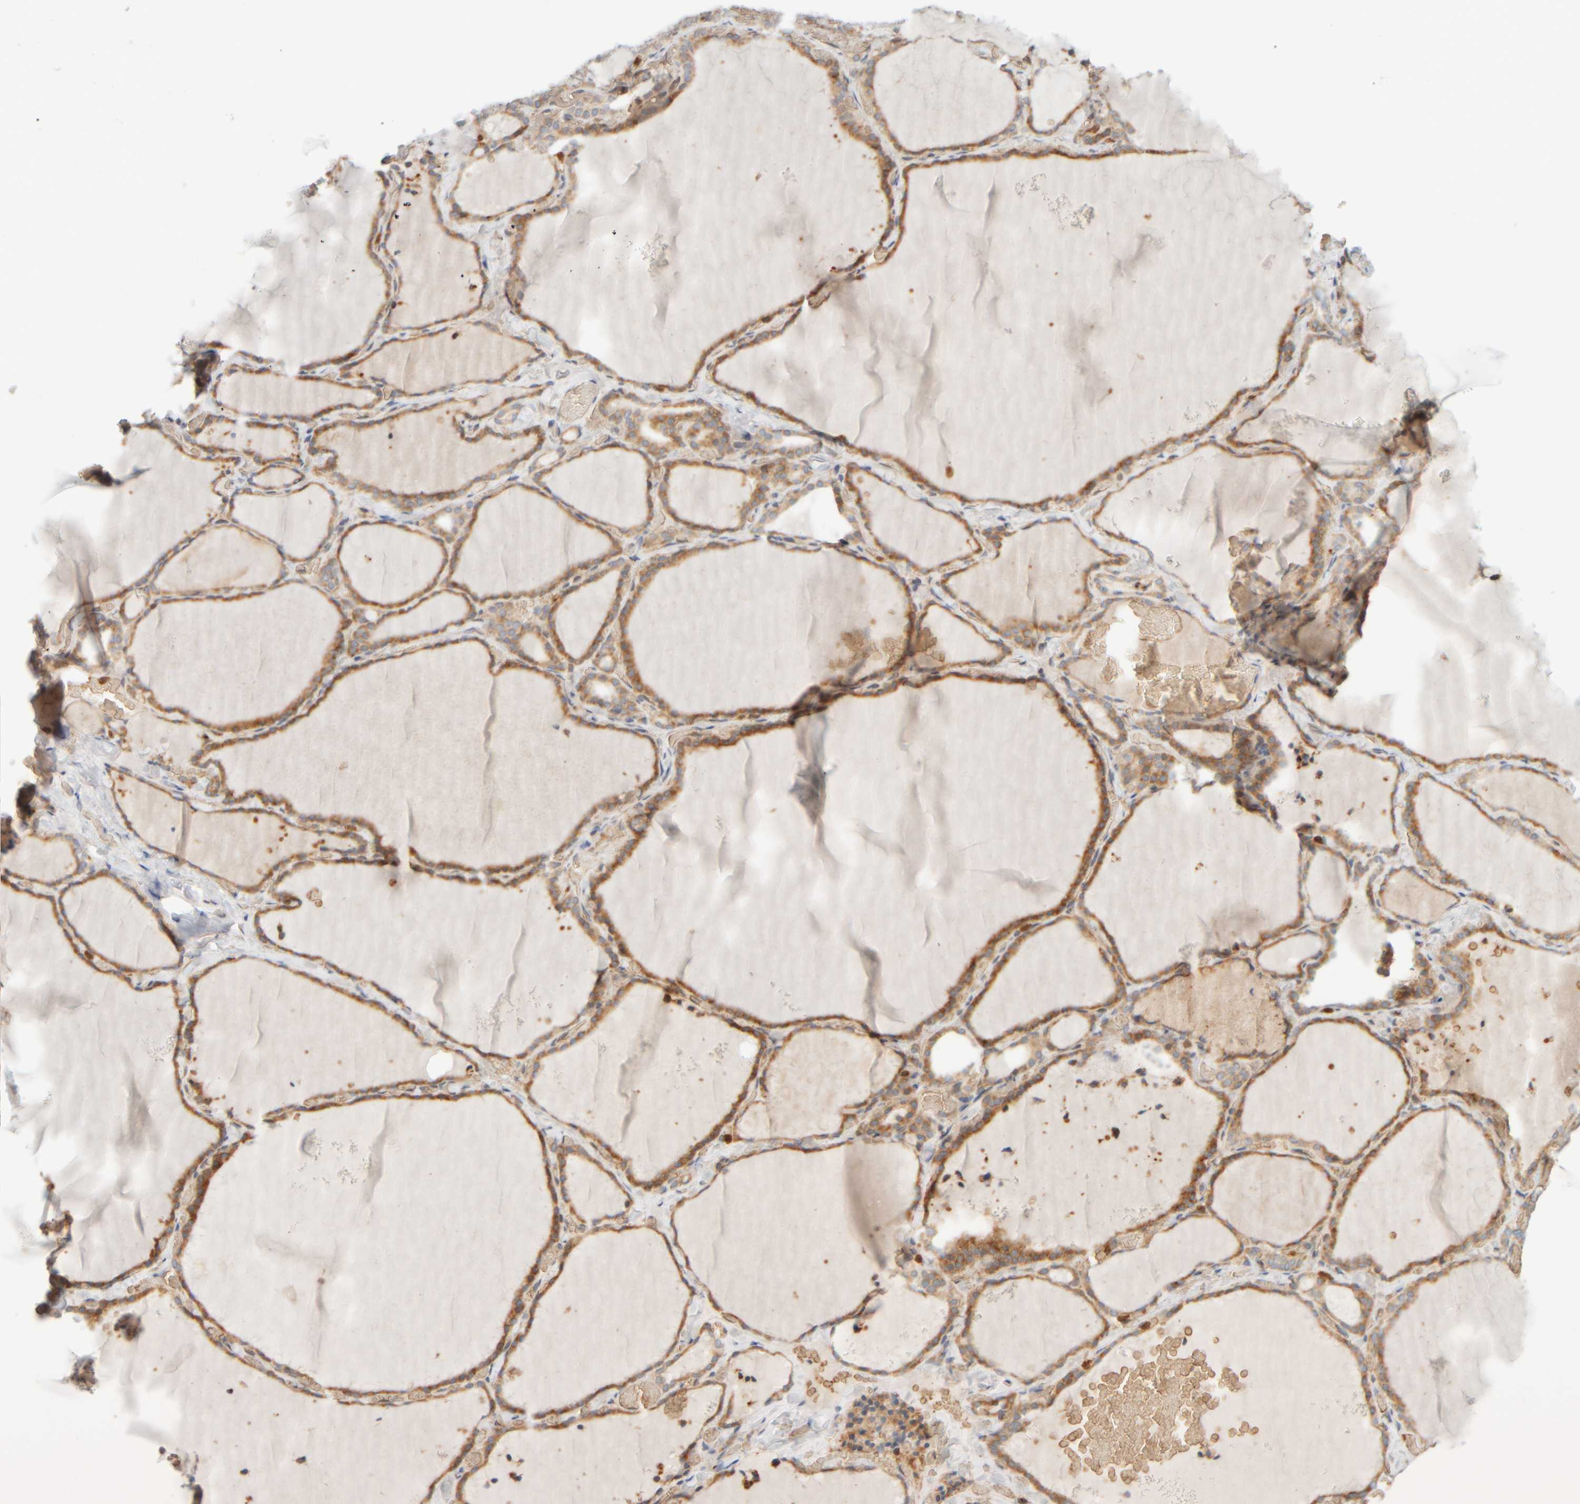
{"staining": {"intensity": "moderate", "quantity": ">75%", "location": "cytoplasmic/membranous"}, "tissue": "thyroid gland", "cell_type": "Glandular cells", "image_type": "normal", "snomed": [{"axis": "morphology", "description": "Normal tissue, NOS"}, {"axis": "topography", "description": "Thyroid gland"}], "caption": "Moderate cytoplasmic/membranous positivity for a protein is appreciated in approximately >75% of glandular cells of unremarkable thyroid gland using IHC.", "gene": "AARSD1", "patient": {"sex": "female", "age": 22}}